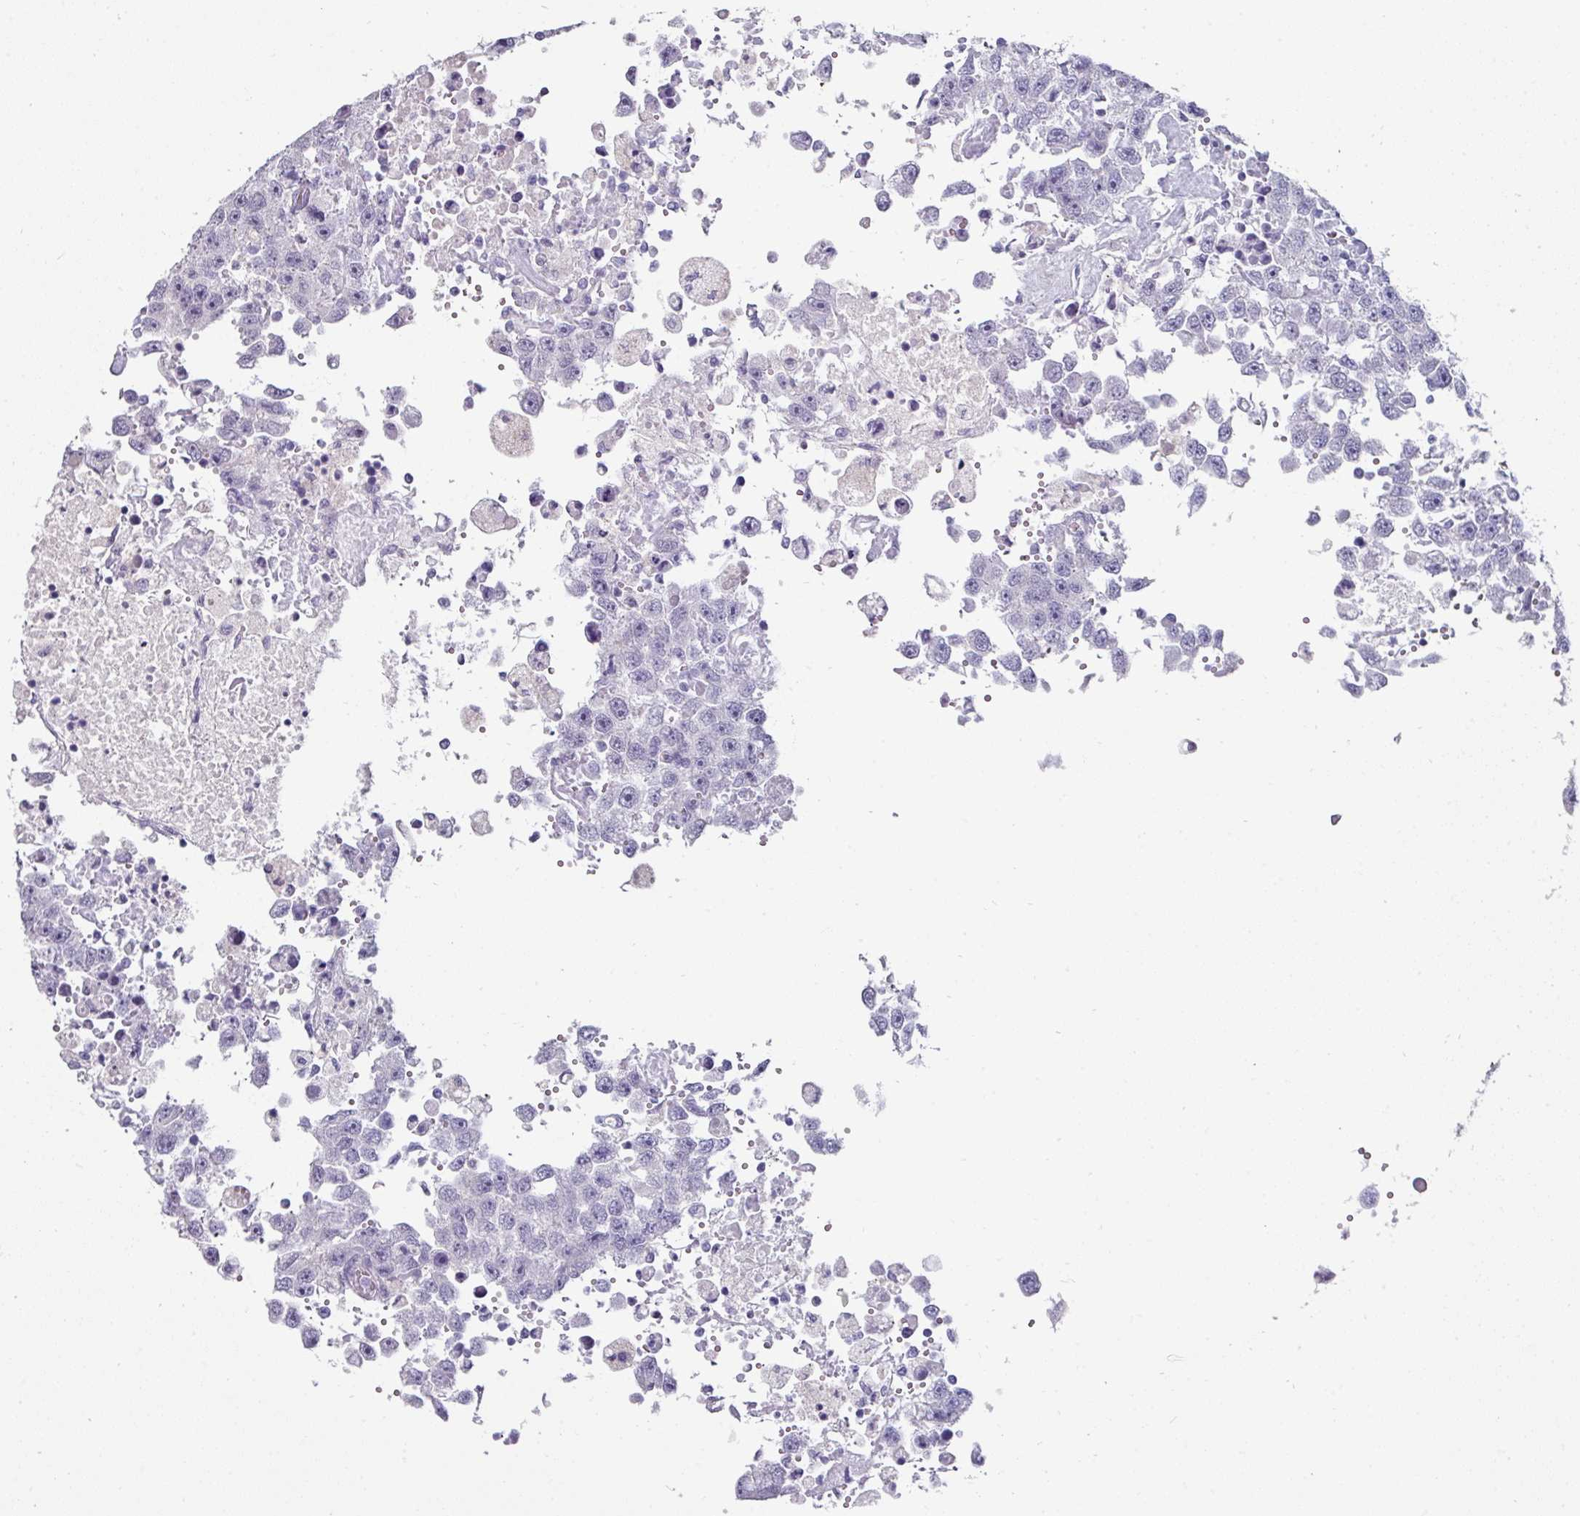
{"staining": {"intensity": "negative", "quantity": "none", "location": "none"}, "tissue": "testis cancer", "cell_type": "Tumor cells", "image_type": "cancer", "snomed": [{"axis": "morphology", "description": "Carcinoma, Embryonal, NOS"}, {"axis": "topography", "description": "Testis"}], "caption": "Testis cancer (embryonal carcinoma) was stained to show a protein in brown. There is no significant staining in tumor cells.", "gene": "EYA3", "patient": {"sex": "male", "age": 83}}